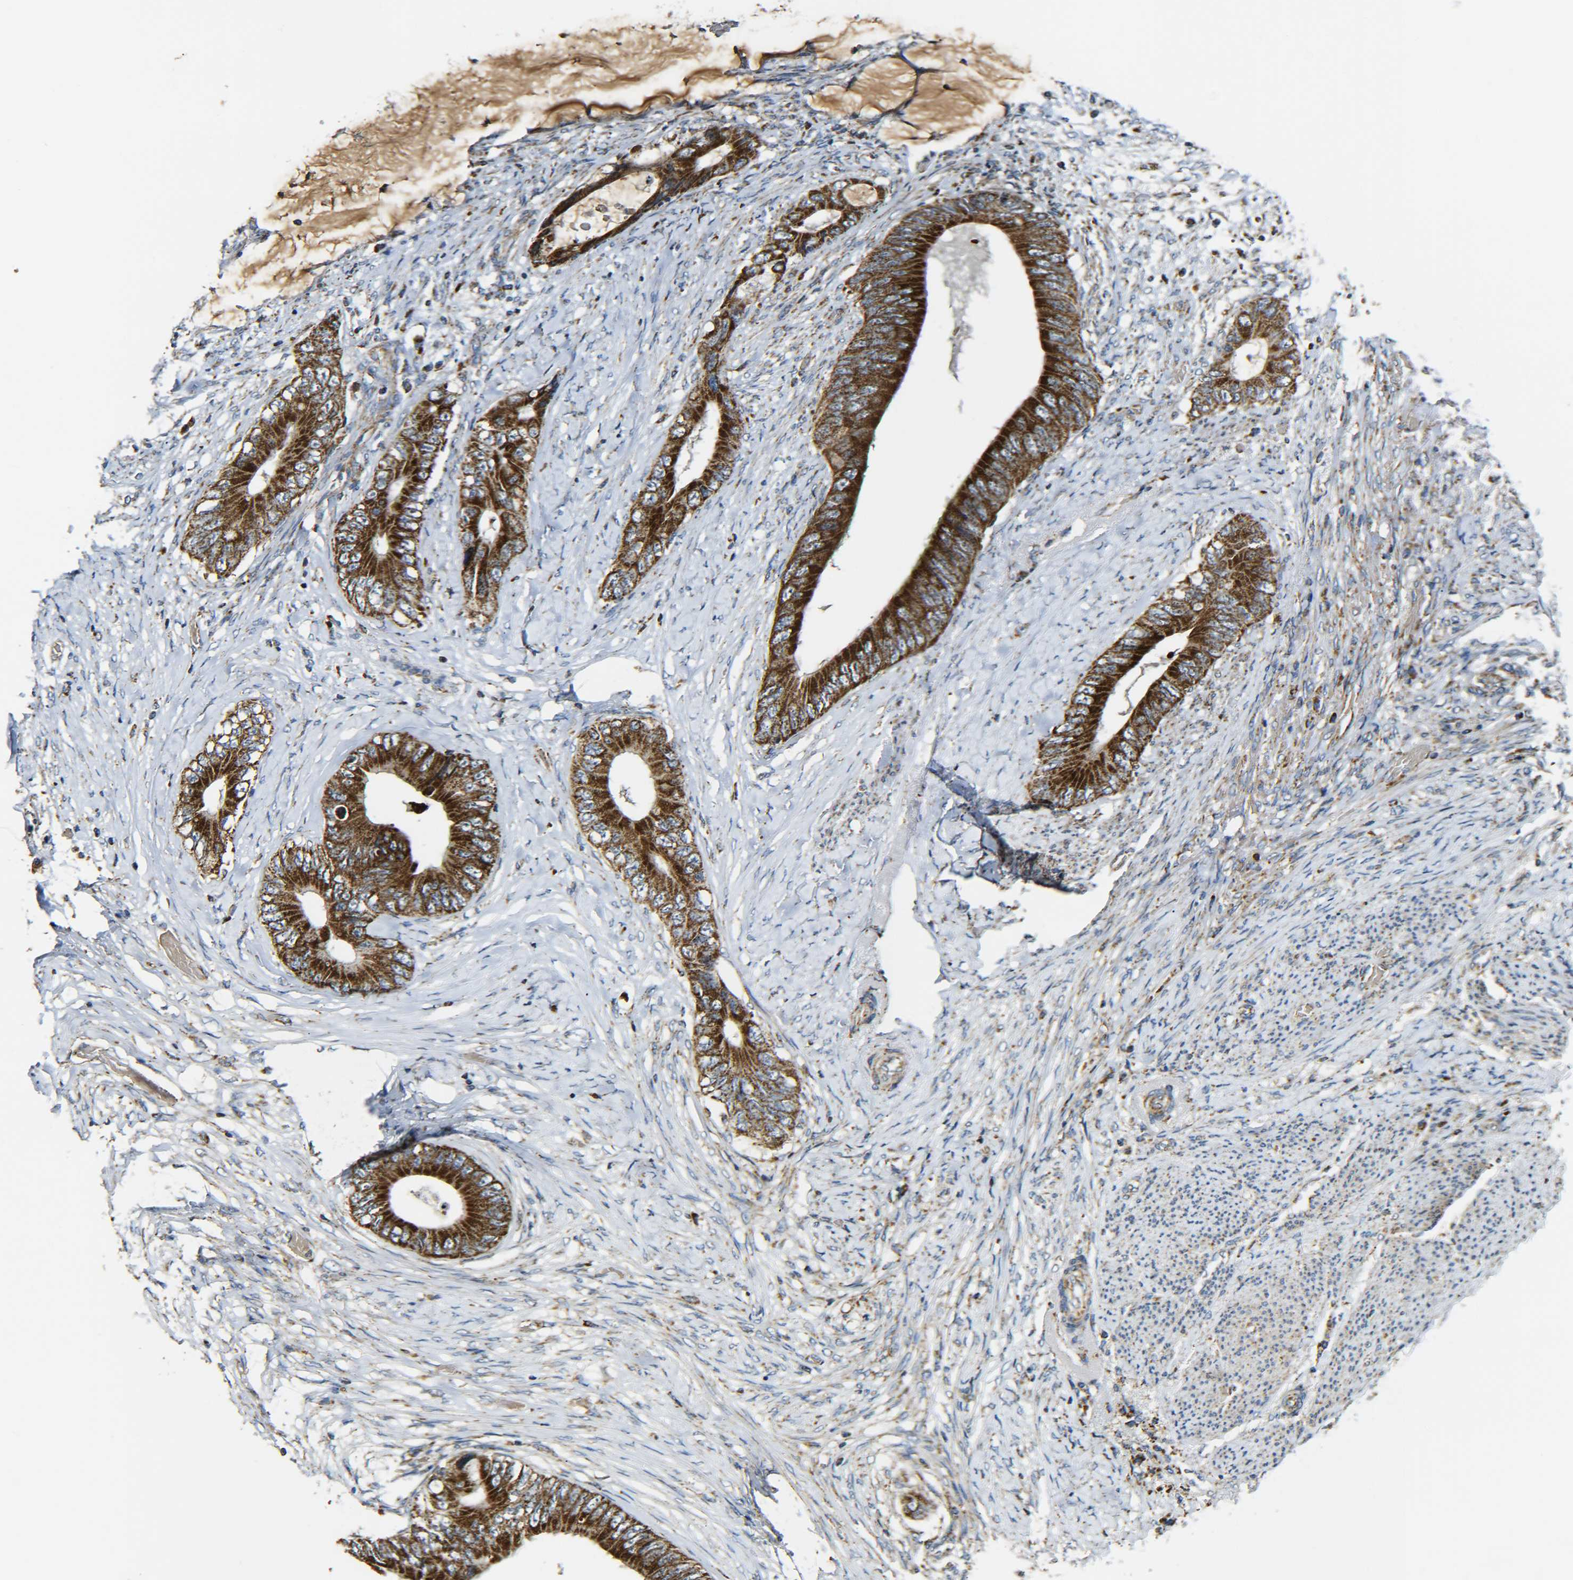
{"staining": {"intensity": "strong", "quantity": ">75%", "location": "cytoplasmic/membranous"}, "tissue": "colorectal cancer", "cell_type": "Tumor cells", "image_type": "cancer", "snomed": [{"axis": "morphology", "description": "Normal tissue, NOS"}, {"axis": "morphology", "description": "Adenocarcinoma, NOS"}, {"axis": "topography", "description": "Rectum"}, {"axis": "topography", "description": "Peripheral nerve tissue"}], "caption": "Tumor cells exhibit strong cytoplasmic/membranous positivity in about >75% of cells in colorectal cancer.", "gene": "NR3C2", "patient": {"sex": "female", "age": 77}}